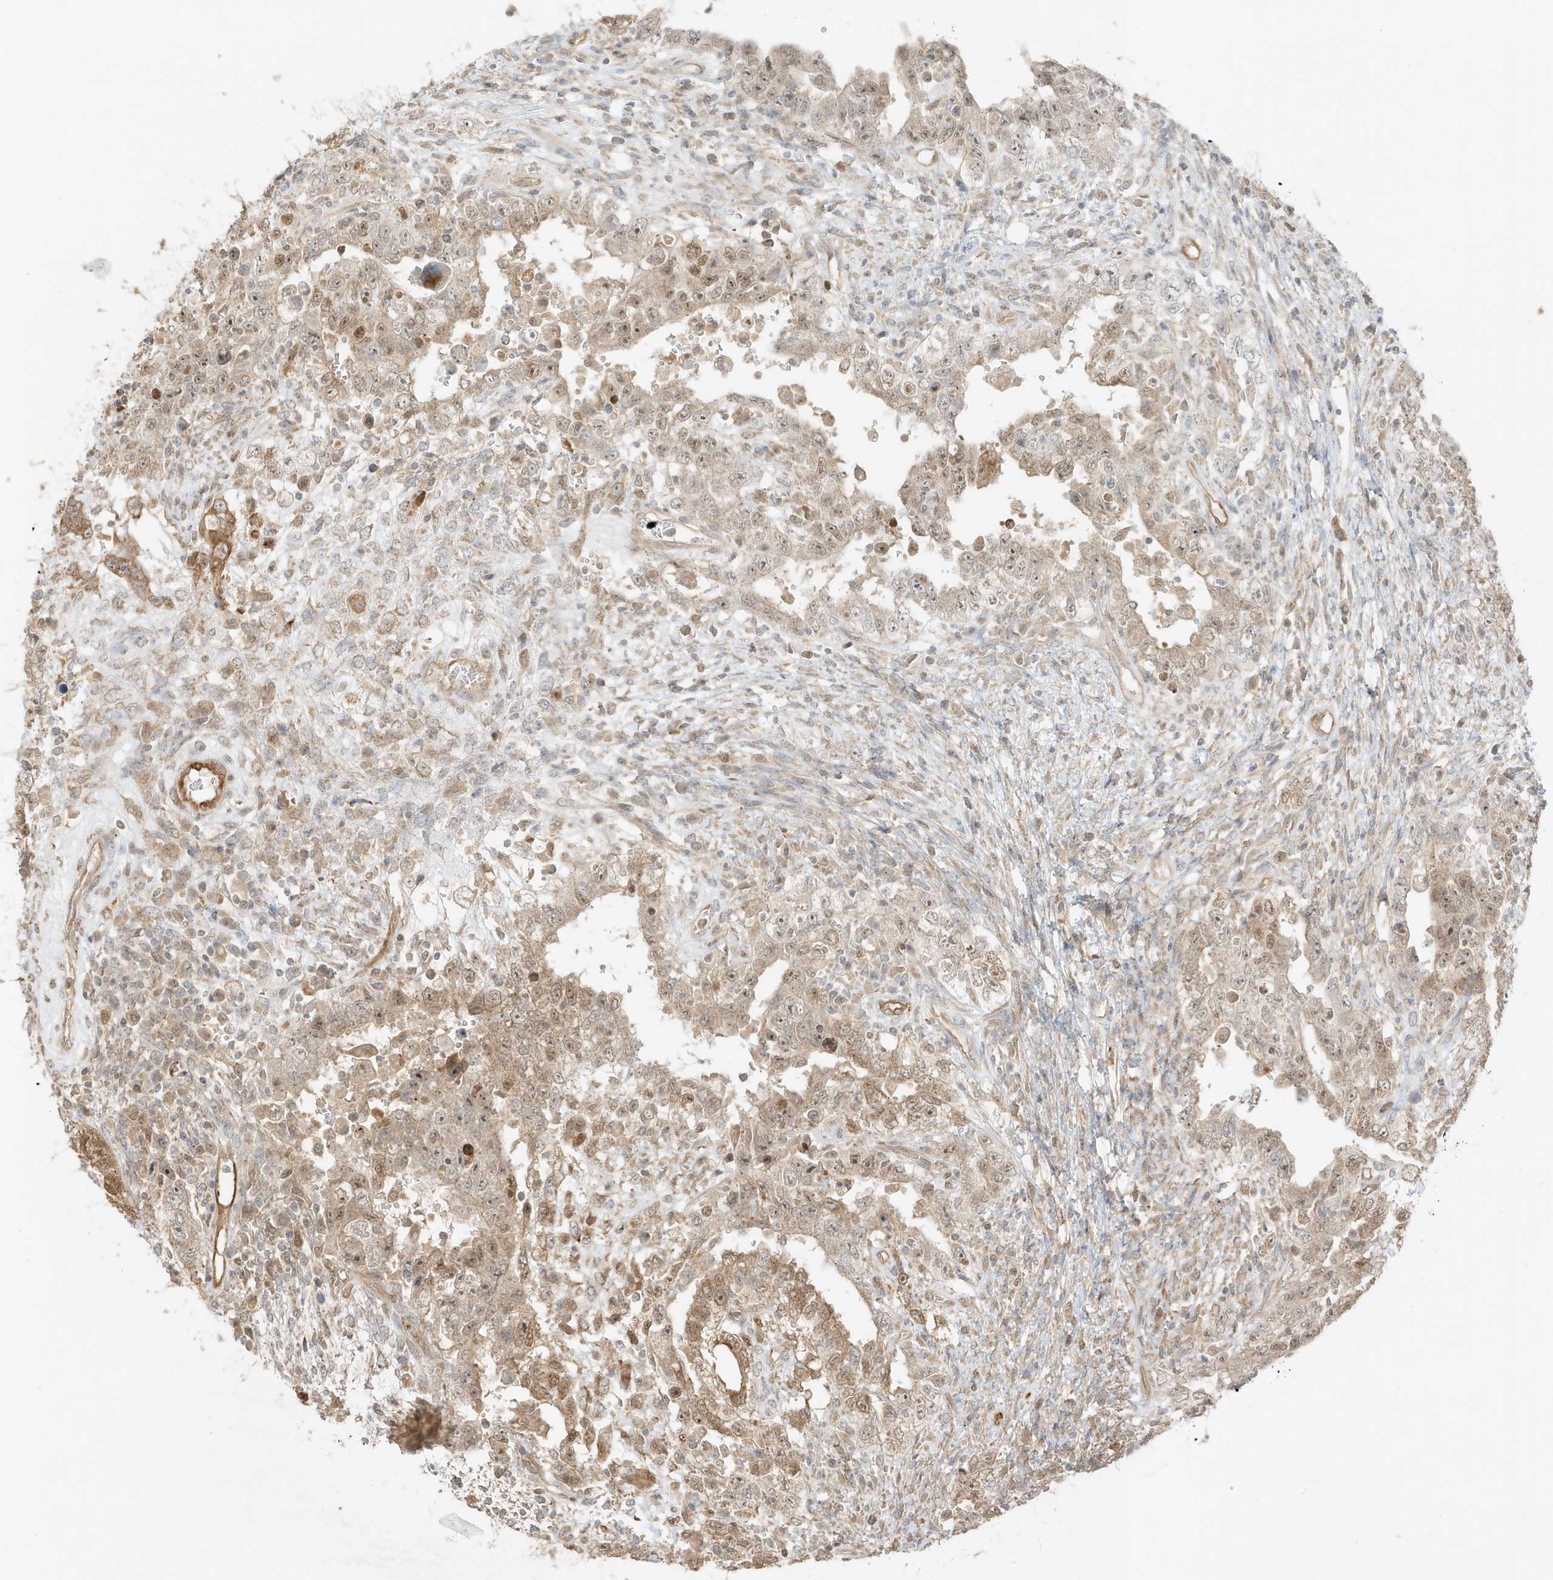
{"staining": {"intensity": "weak", "quantity": ">75%", "location": "cytoplasmic/membranous,nuclear"}, "tissue": "testis cancer", "cell_type": "Tumor cells", "image_type": "cancer", "snomed": [{"axis": "morphology", "description": "Carcinoma, Embryonal, NOS"}, {"axis": "topography", "description": "Testis"}], "caption": "This photomicrograph displays embryonal carcinoma (testis) stained with IHC to label a protein in brown. The cytoplasmic/membranous and nuclear of tumor cells show weak positivity for the protein. Nuclei are counter-stained blue.", "gene": "ZBTB41", "patient": {"sex": "male", "age": 26}}